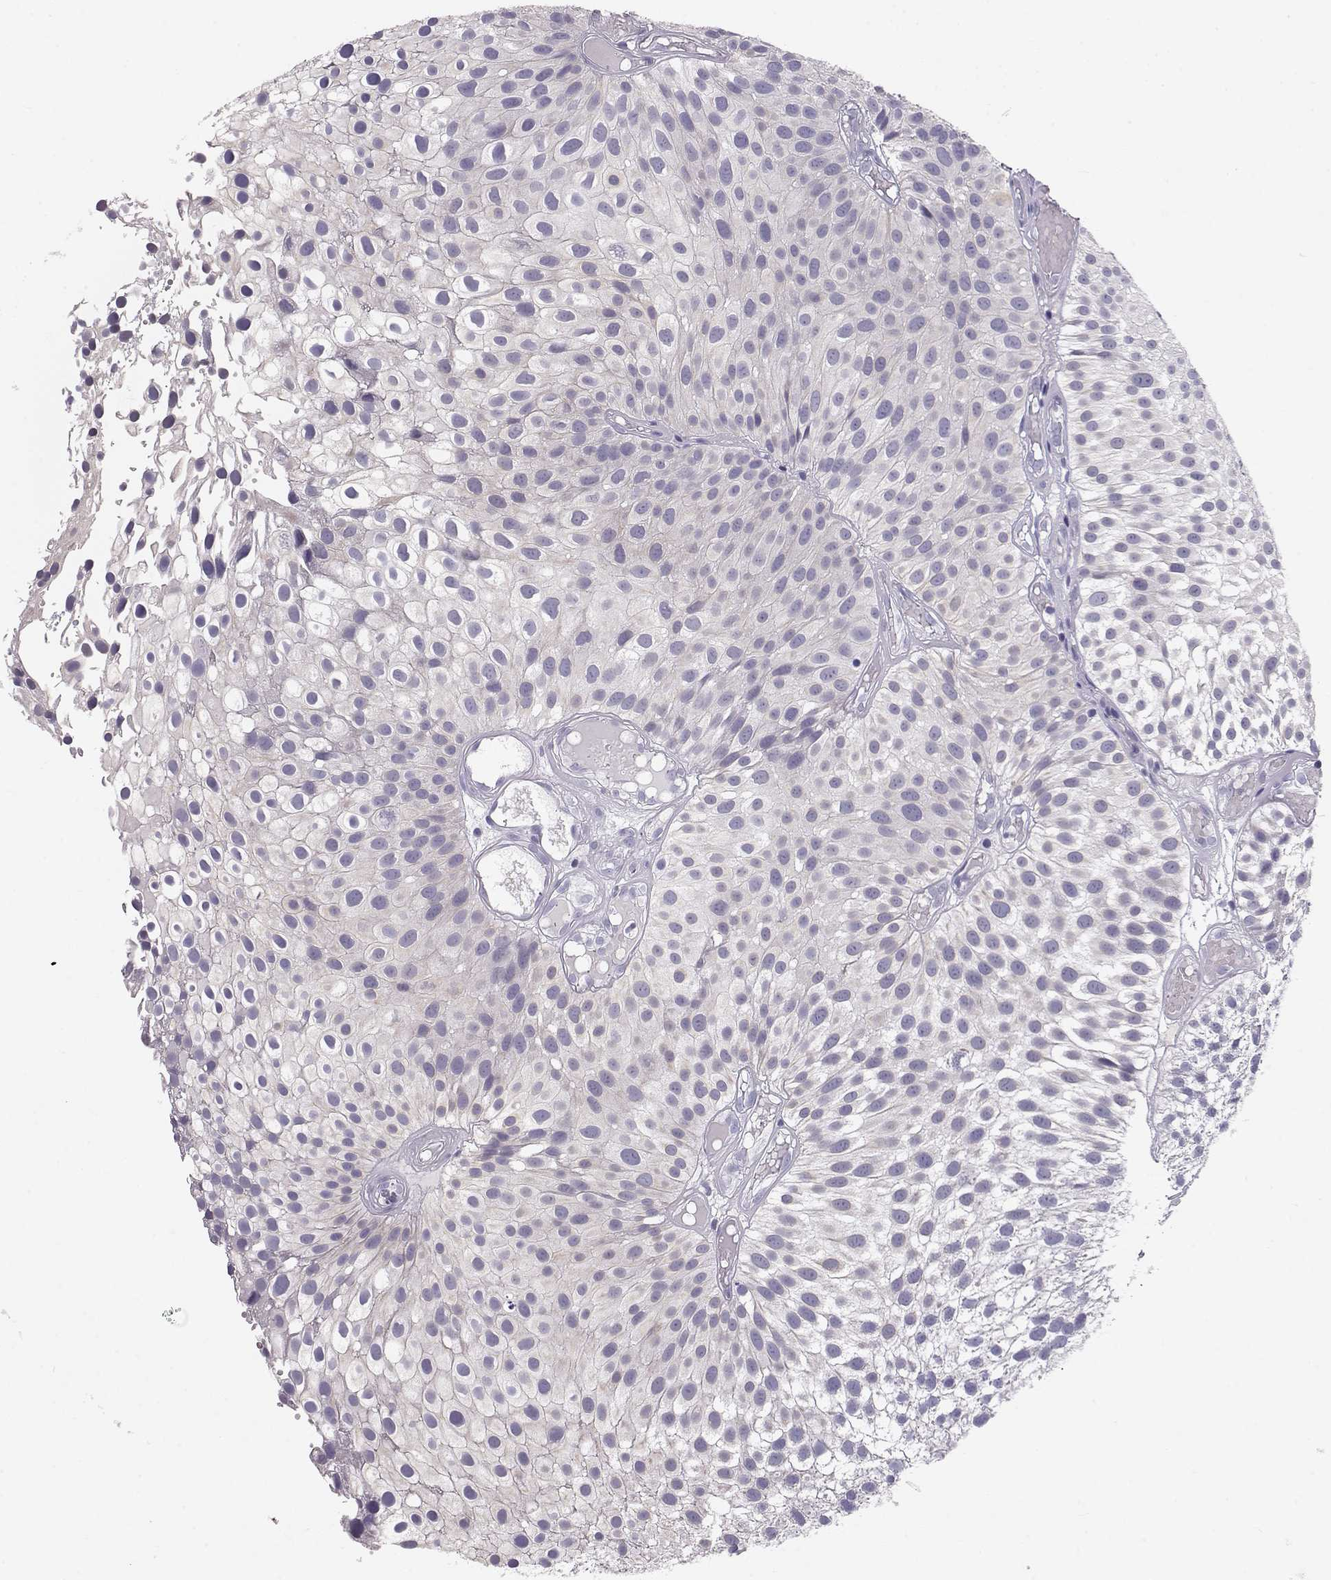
{"staining": {"intensity": "negative", "quantity": "none", "location": "none"}, "tissue": "urothelial cancer", "cell_type": "Tumor cells", "image_type": "cancer", "snomed": [{"axis": "morphology", "description": "Urothelial carcinoma, Low grade"}, {"axis": "topography", "description": "Urinary bladder"}], "caption": "This micrograph is of low-grade urothelial carcinoma stained with immunohistochemistry (IHC) to label a protein in brown with the nuclei are counter-stained blue. There is no expression in tumor cells.", "gene": "GPR26", "patient": {"sex": "male", "age": 79}}